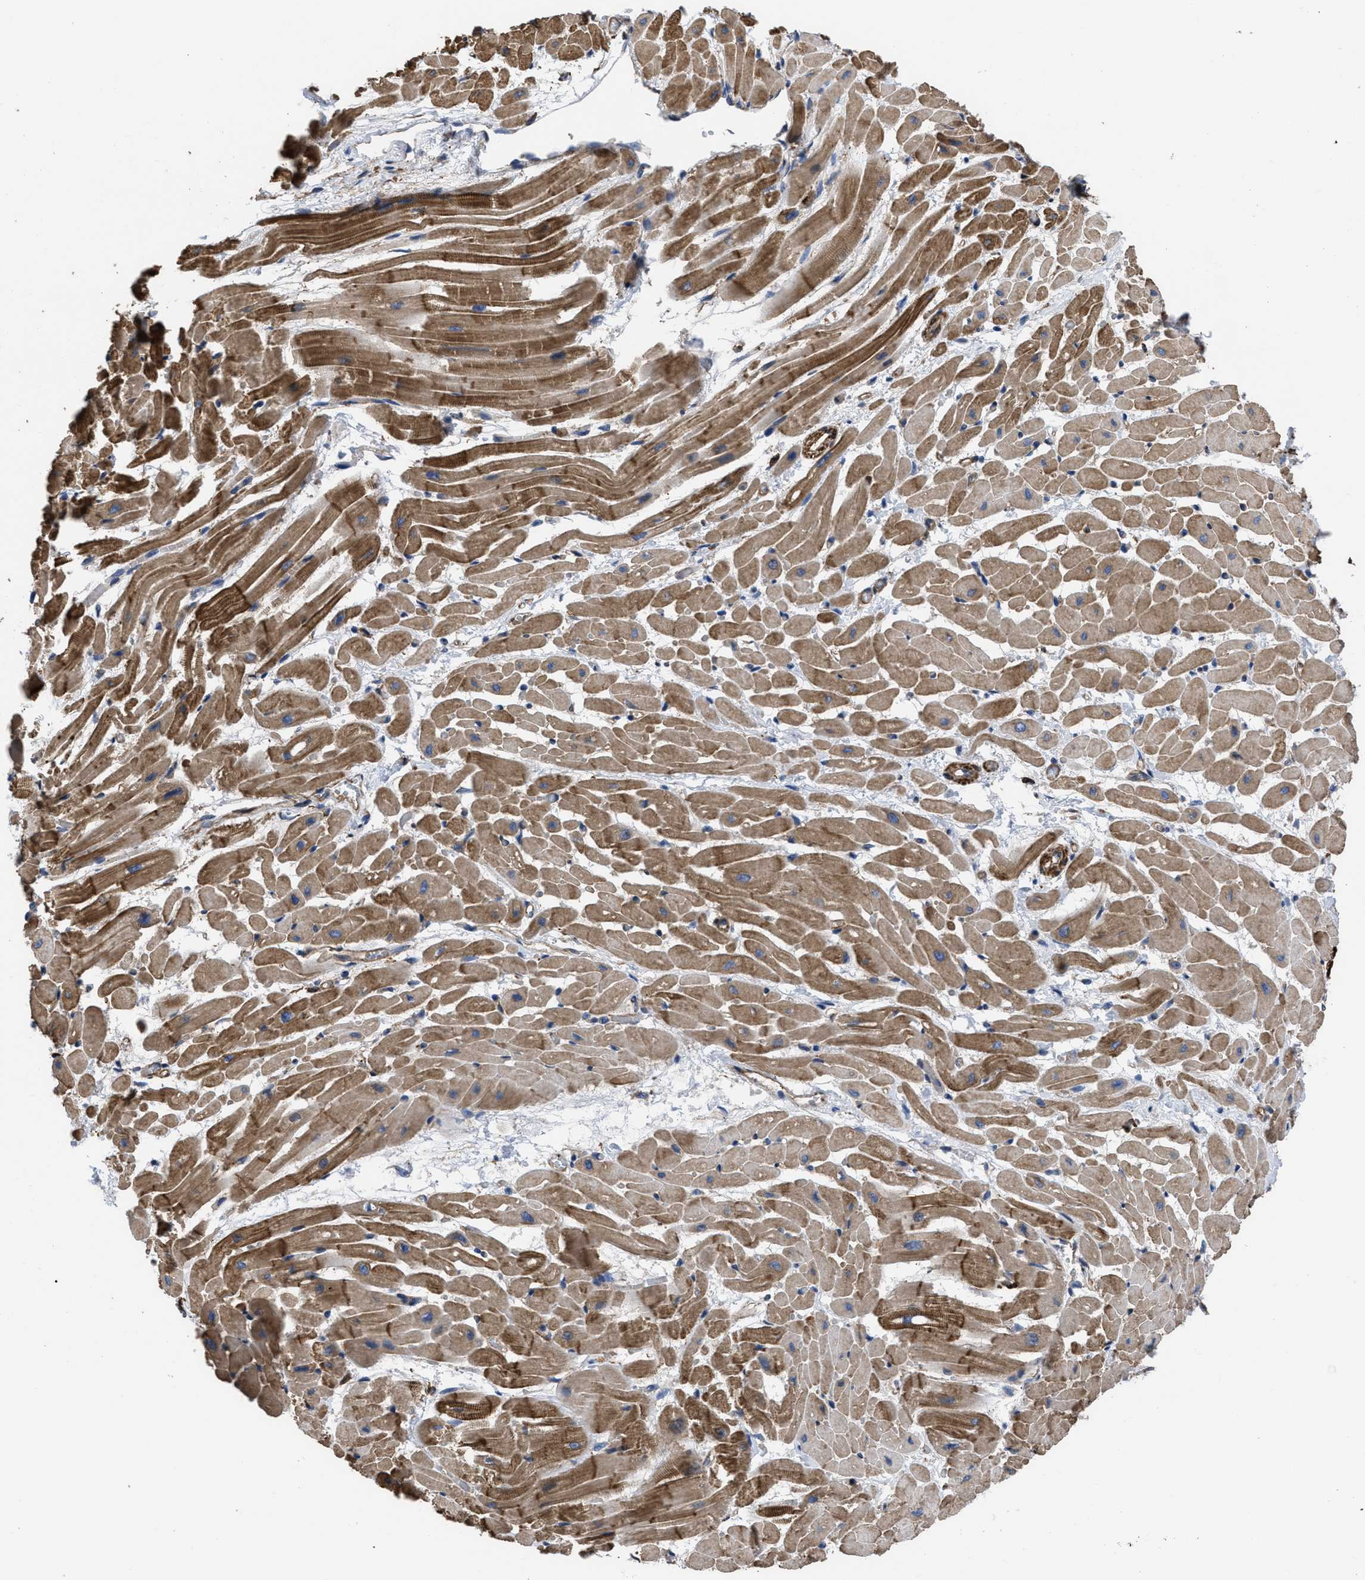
{"staining": {"intensity": "moderate", "quantity": ">75%", "location": "cytoplasmic/membranous"}, "tissue": "heart muscle", "cell_type": "Cardiomyocytes", "image_type": "normal", "snomed": [{"axis": "morphology", "description": "Normal tissue, NOS"}, {"axis": "topography", "description": "Heart"}], "caption": "A brown stain shows moderate cytoplasmic/membranous staining of a protein in cardiomyocytes of benign heart muscle.", "gene": "SCUBE2", "patient": {"sex": "male", "age": 45}}